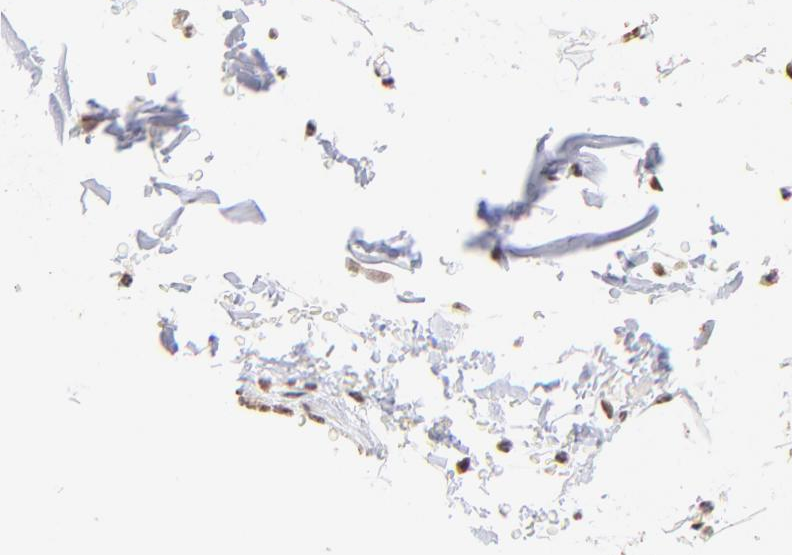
{"staining": {"intensity": "moderate", "quantity": "25%-75%", "location": "nuclear"}, "tissue": "adipose tissue", "cell_type": "Adipocytes", "image_type": "normal", "snomed": [{"axis": "morphology", "description": "Normal tissue, NOS"}, {"axis": "topography", "description": "Soft tissue"}], "caption": "A medium amount of moderate nuclear positivity is seen in about 25%-75% of adipocytes in unremarkable adipose tissue. The protein of interest is stained brown, and the nuclei are stained in blue (DAB (3,3'-diaminobenzidine) IHC with brightfield microscopy, high magnification).", "gene": "ZNF670", "patient": {"sex": "male", "age": 72}}